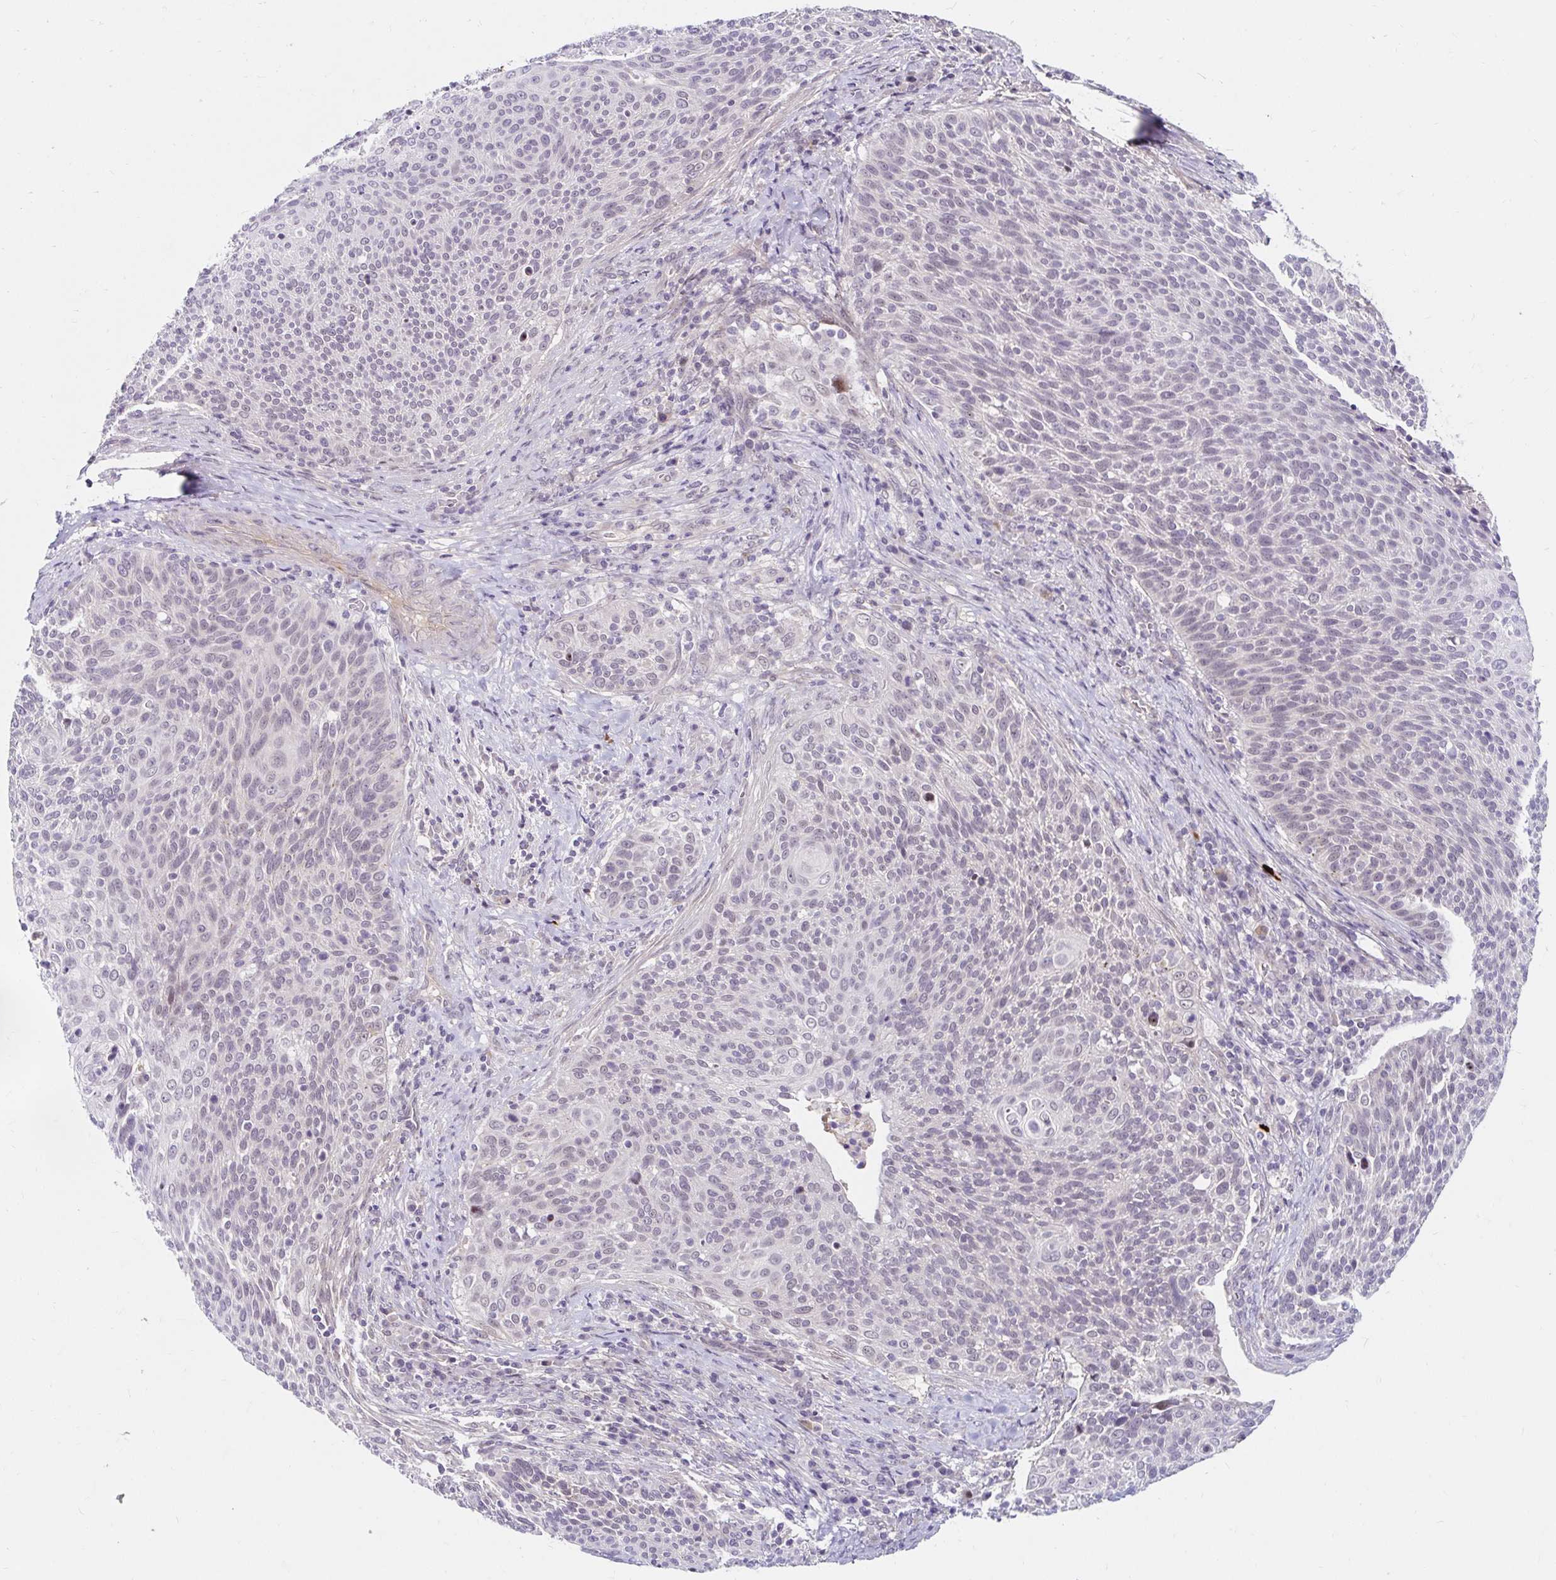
{"staining": {"intensity": "negative", "quantity": "none", "location": "none"}, "tissue": "cervical cancer", "cell_type": "Tumor cells", "image_type": "cancer", "snomed": [{"axis": "morphology", "description": "Squamous cell carcinoma, NOS"}, {"axis": "topography", "description": "Cervix"}], "caption": "Protein analysis of cervical squamous cell carcinoma displays no significant expression in tumor cells.", "gene": "GUCY1A1", "patient": {"sex": "female", "age": 31}}